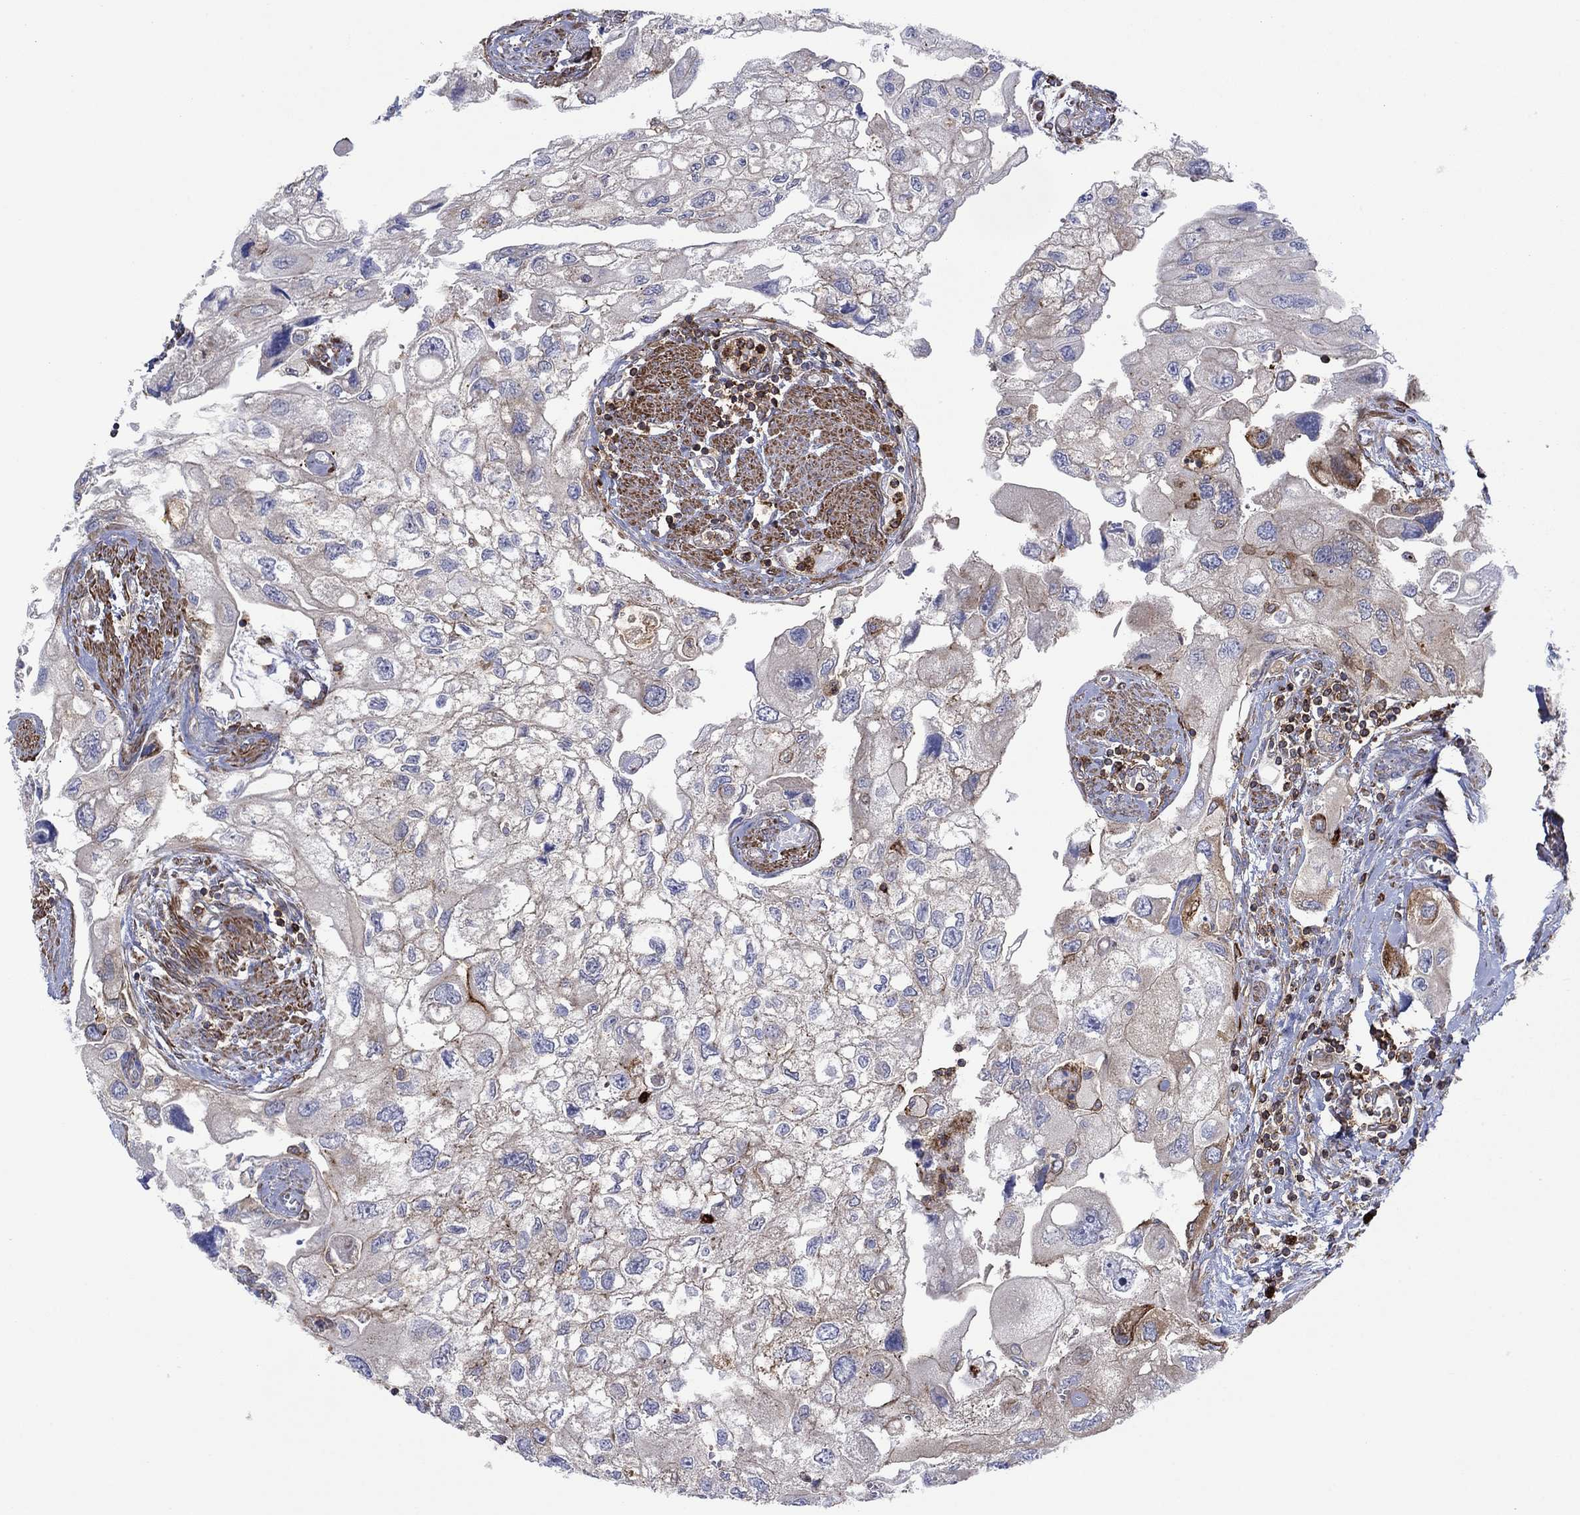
{"staining": {"intensity": "strong", "quantity": "<25%", "location": "cytoplasmic/membranous"}, "tissue": "urothelial cancer", "cell_type": "Tumor cells", "image_type": "cancer", "snomed": [{"axis": "morphology", "description": "Urothelial carcinoma, High grade"}, {"axis": "topography", "description": "Urinary bladder"}], "caption": "This micrograph shows immunohistochemistry (IHC) staining of high-grade urothelial carcinoma, with medium strong cytoplasmic/membranous staining in approximately <25% of tumor cells.", "gene": "PAG1", "patient": {"sex": "male", "age": 59}}